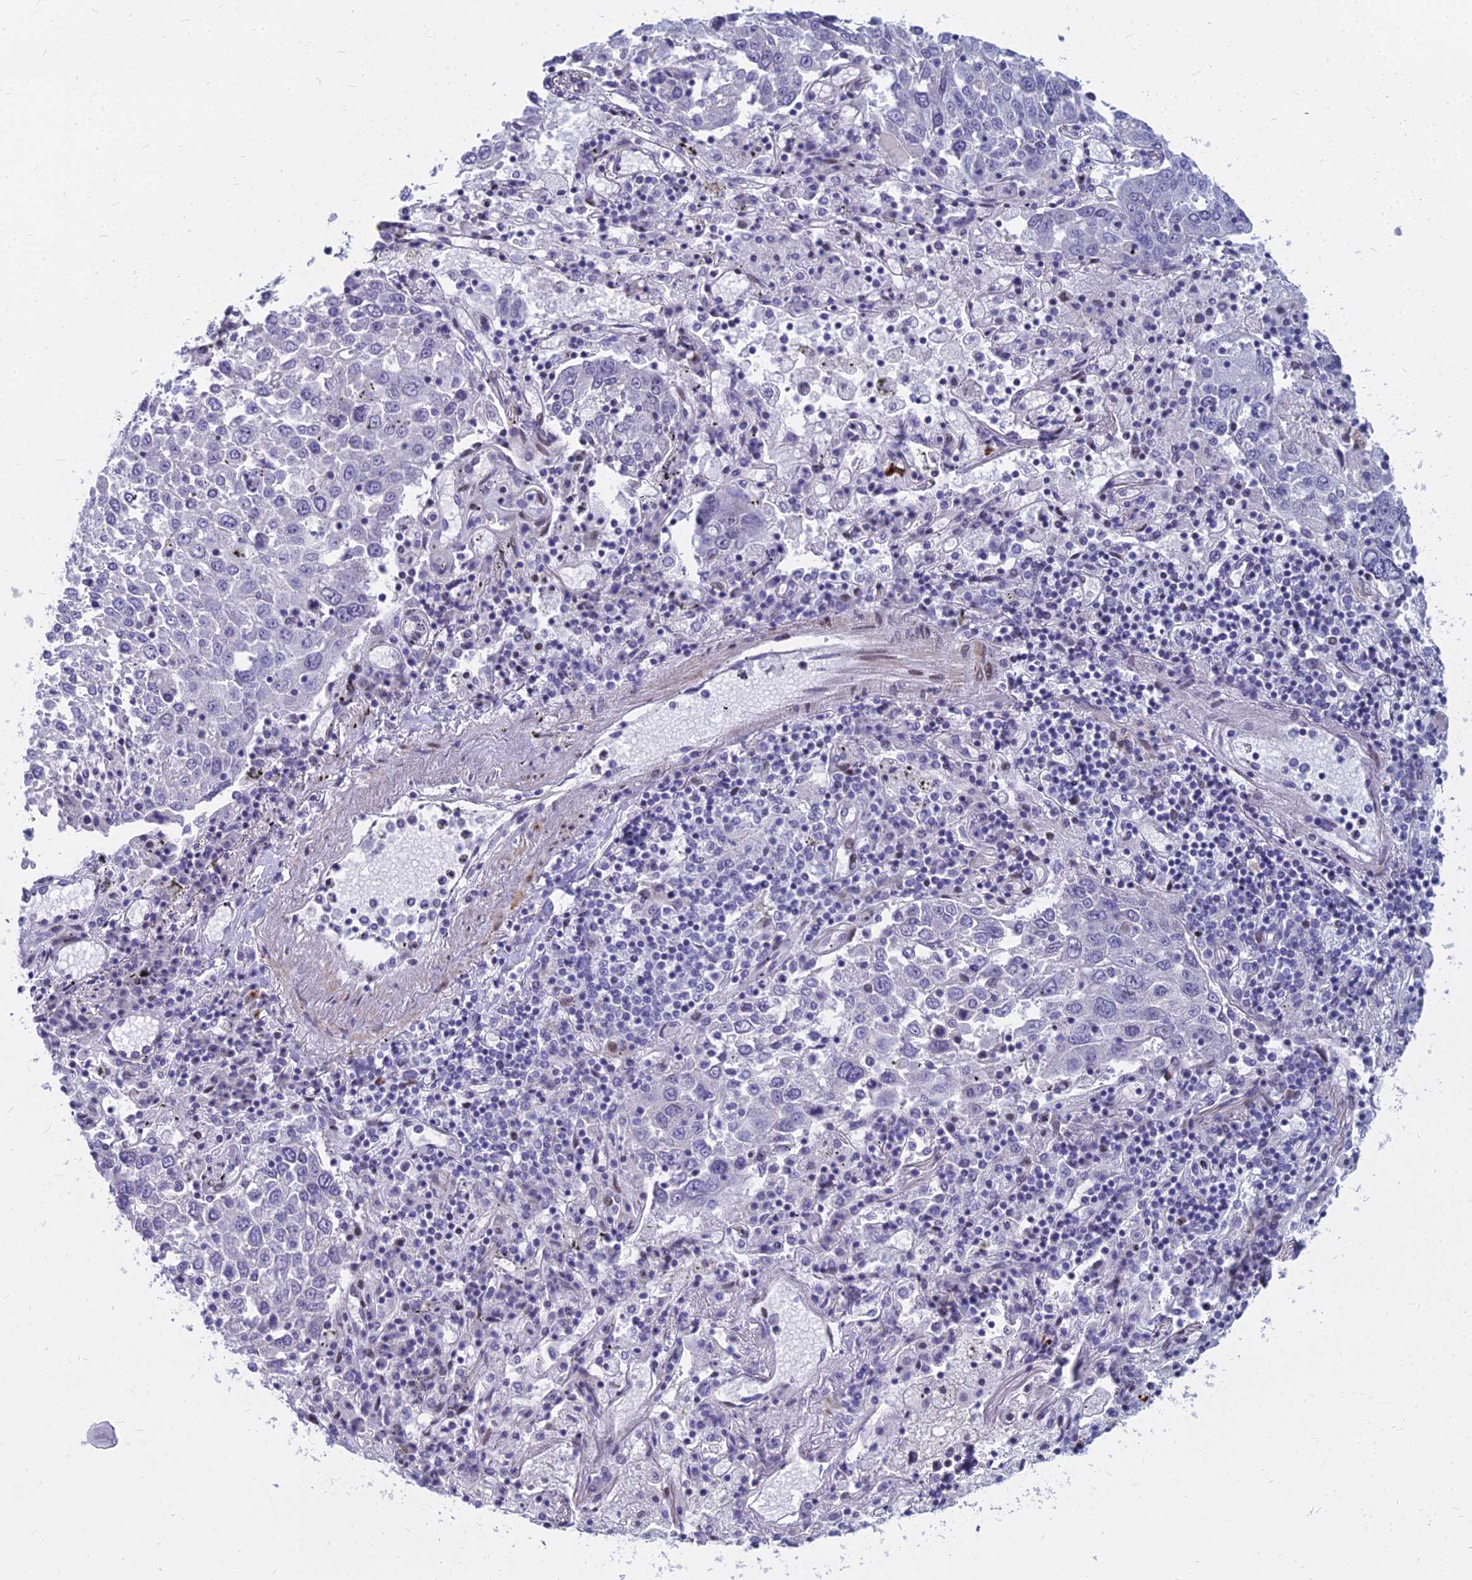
{"staining": {"intensity": "negative", "quantity": "none", "location": "none"}, "tissue": "lung cancer", "cell_type": "Tumor cells", "image_type": "cancer", "snomed": [{"axis": "morphology", "description": "Squamous cell carcinoma, NOS"}, {"axis": "topography", "description": "Lung"}], "caption": "This is a histopathology image of IHC staining of squamous cell carcinoma (lung), which shows no expression in tumor cells.", "gene": "MYBPC2", "patient": {"sex": "male", "age": 65}}